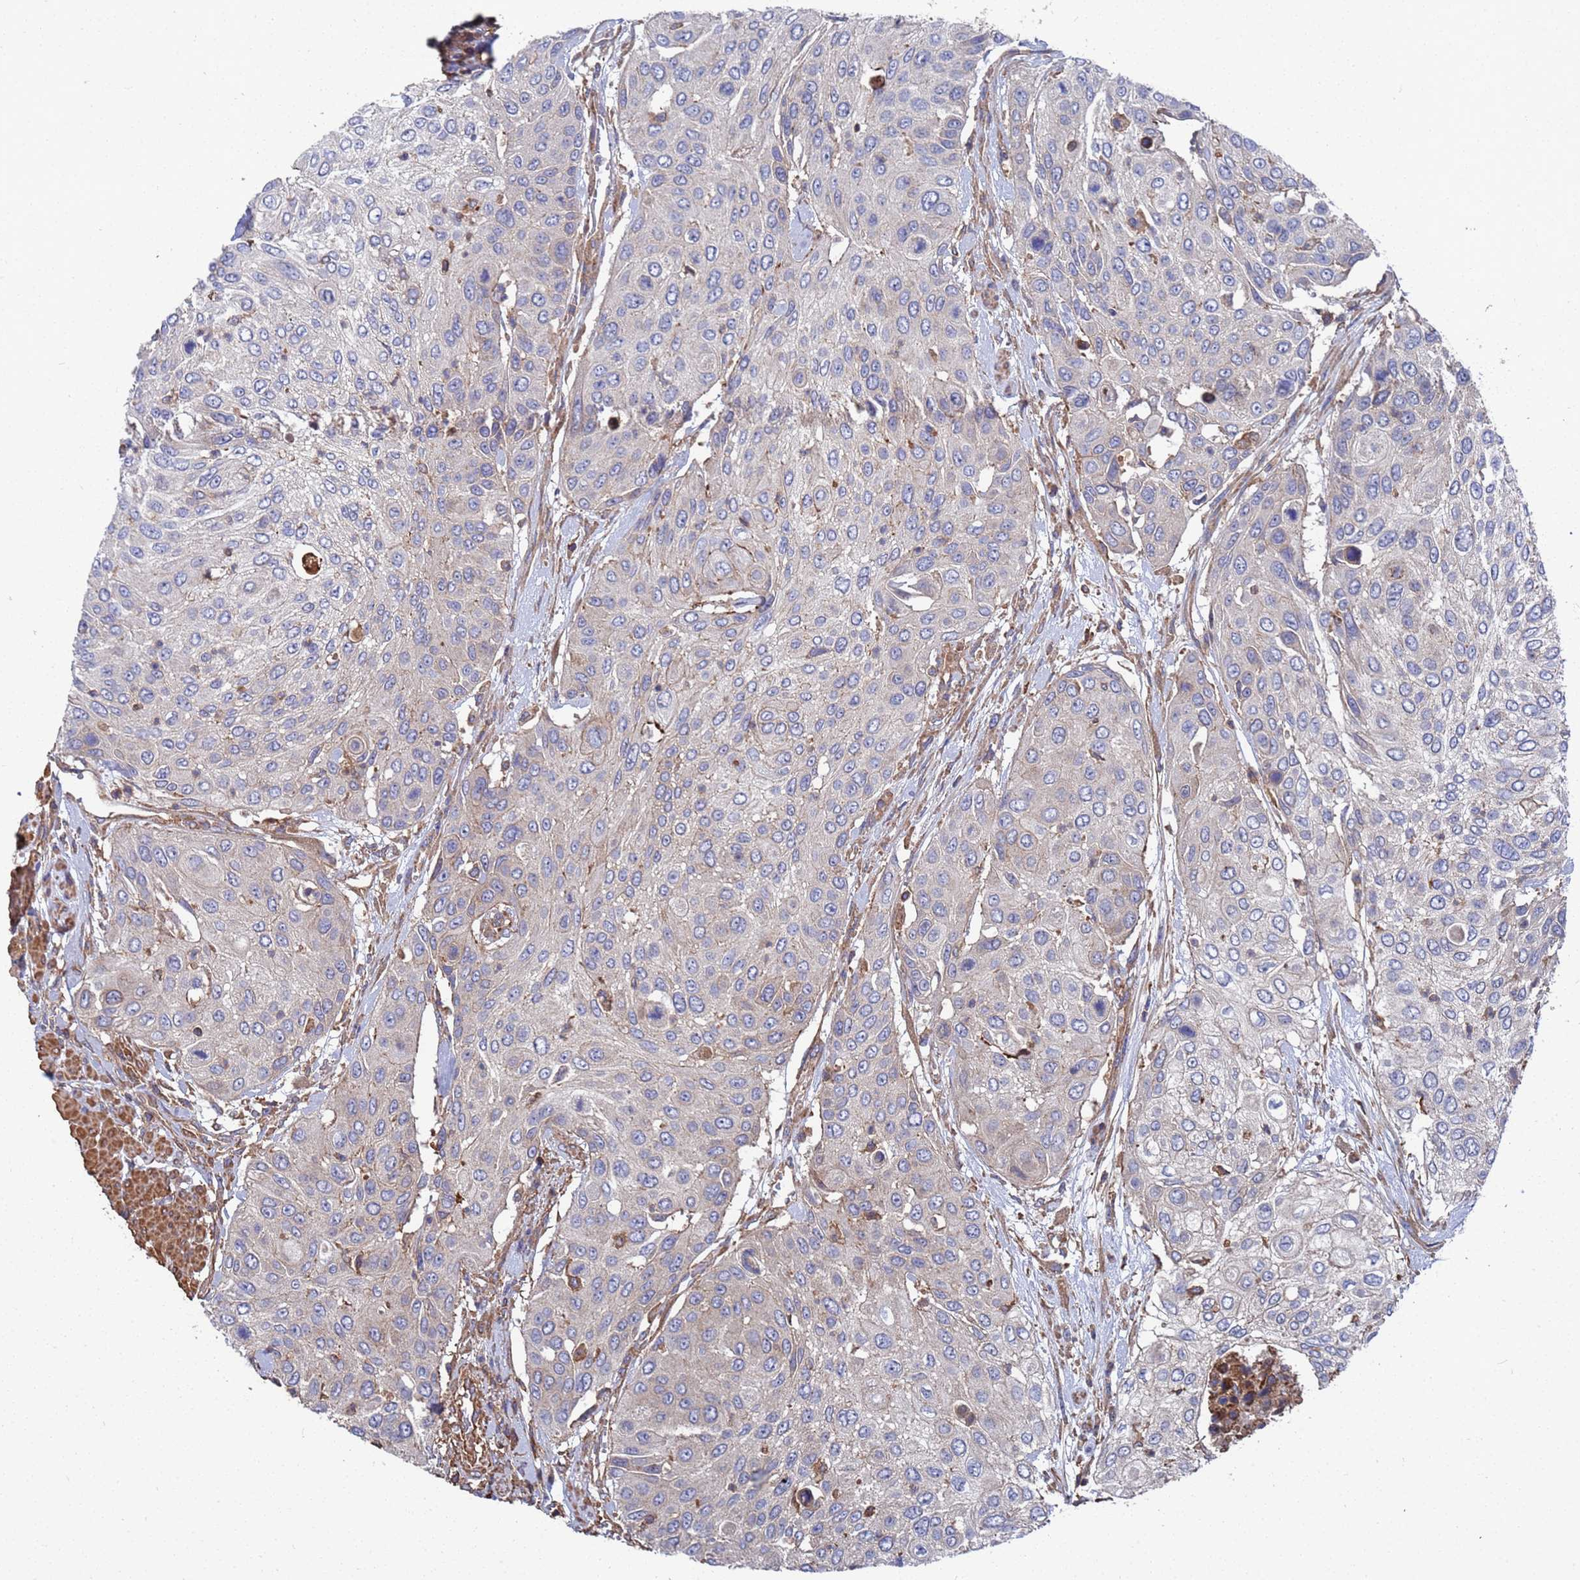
{"staining": {"intensity": "negative", "quantity": "none", "location": "none"}, "tissue": "urothelial cancer", "cell_type": "Tumor cells", "image_type": "cancer", "snomed": [{"axis": "morphology", "description": "Urothelial carcinoma, High grade"}, {"axis": "topography", "description": "Urinary bladder"}], "caption": "There is no significant expression in tumor cells of urothelial carcinoma (high-grade). (DAB IHC, high magnification).", "gene": "PYCR1", "patient": {"sex": "female", "age": 79}}